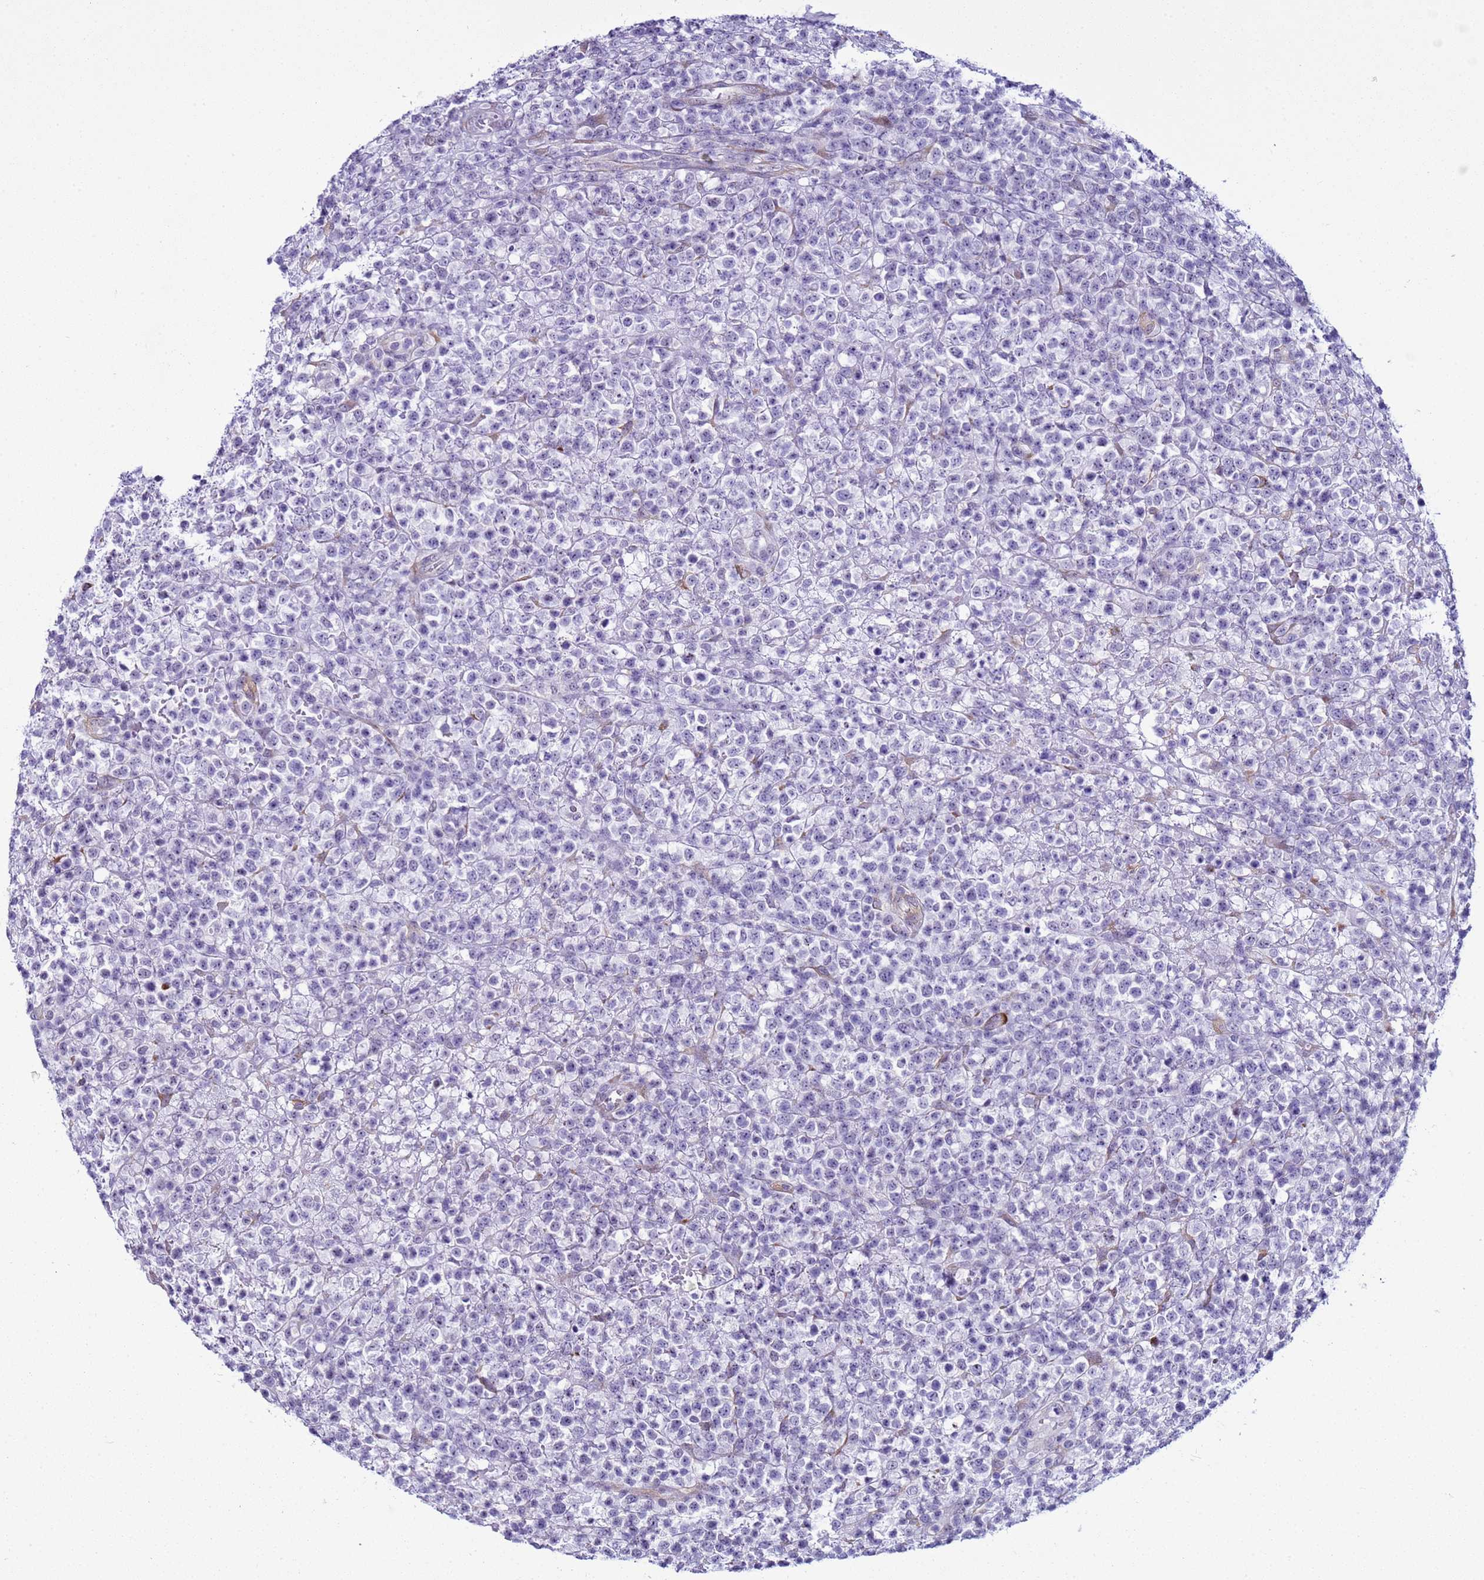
{"staining": {"intensity": "negative", "quantity": "none", "location": "none"}, "tissue": "lymphoma", "cell_type": "Tumor cells", "image_type": "cancer", "snomed": [{"axis": "morphology", "description": "Malignant lymphoma, non-Hodgkin's type, High grade"}, {"axis": "topography", "description": "Colon"}], "caption": "Immunohistochemistry (IHC) micrograph of lymphoma stained for a protein (brown), which reveals no expression in tumor cells. (Stains: DAB immunohistochemistry with hematoxylin counter stain, Microscopy: brightfield microscopy at high magnification).", "gene": "LRRC10B", "patient": {"sex": "female", "age": 53}}